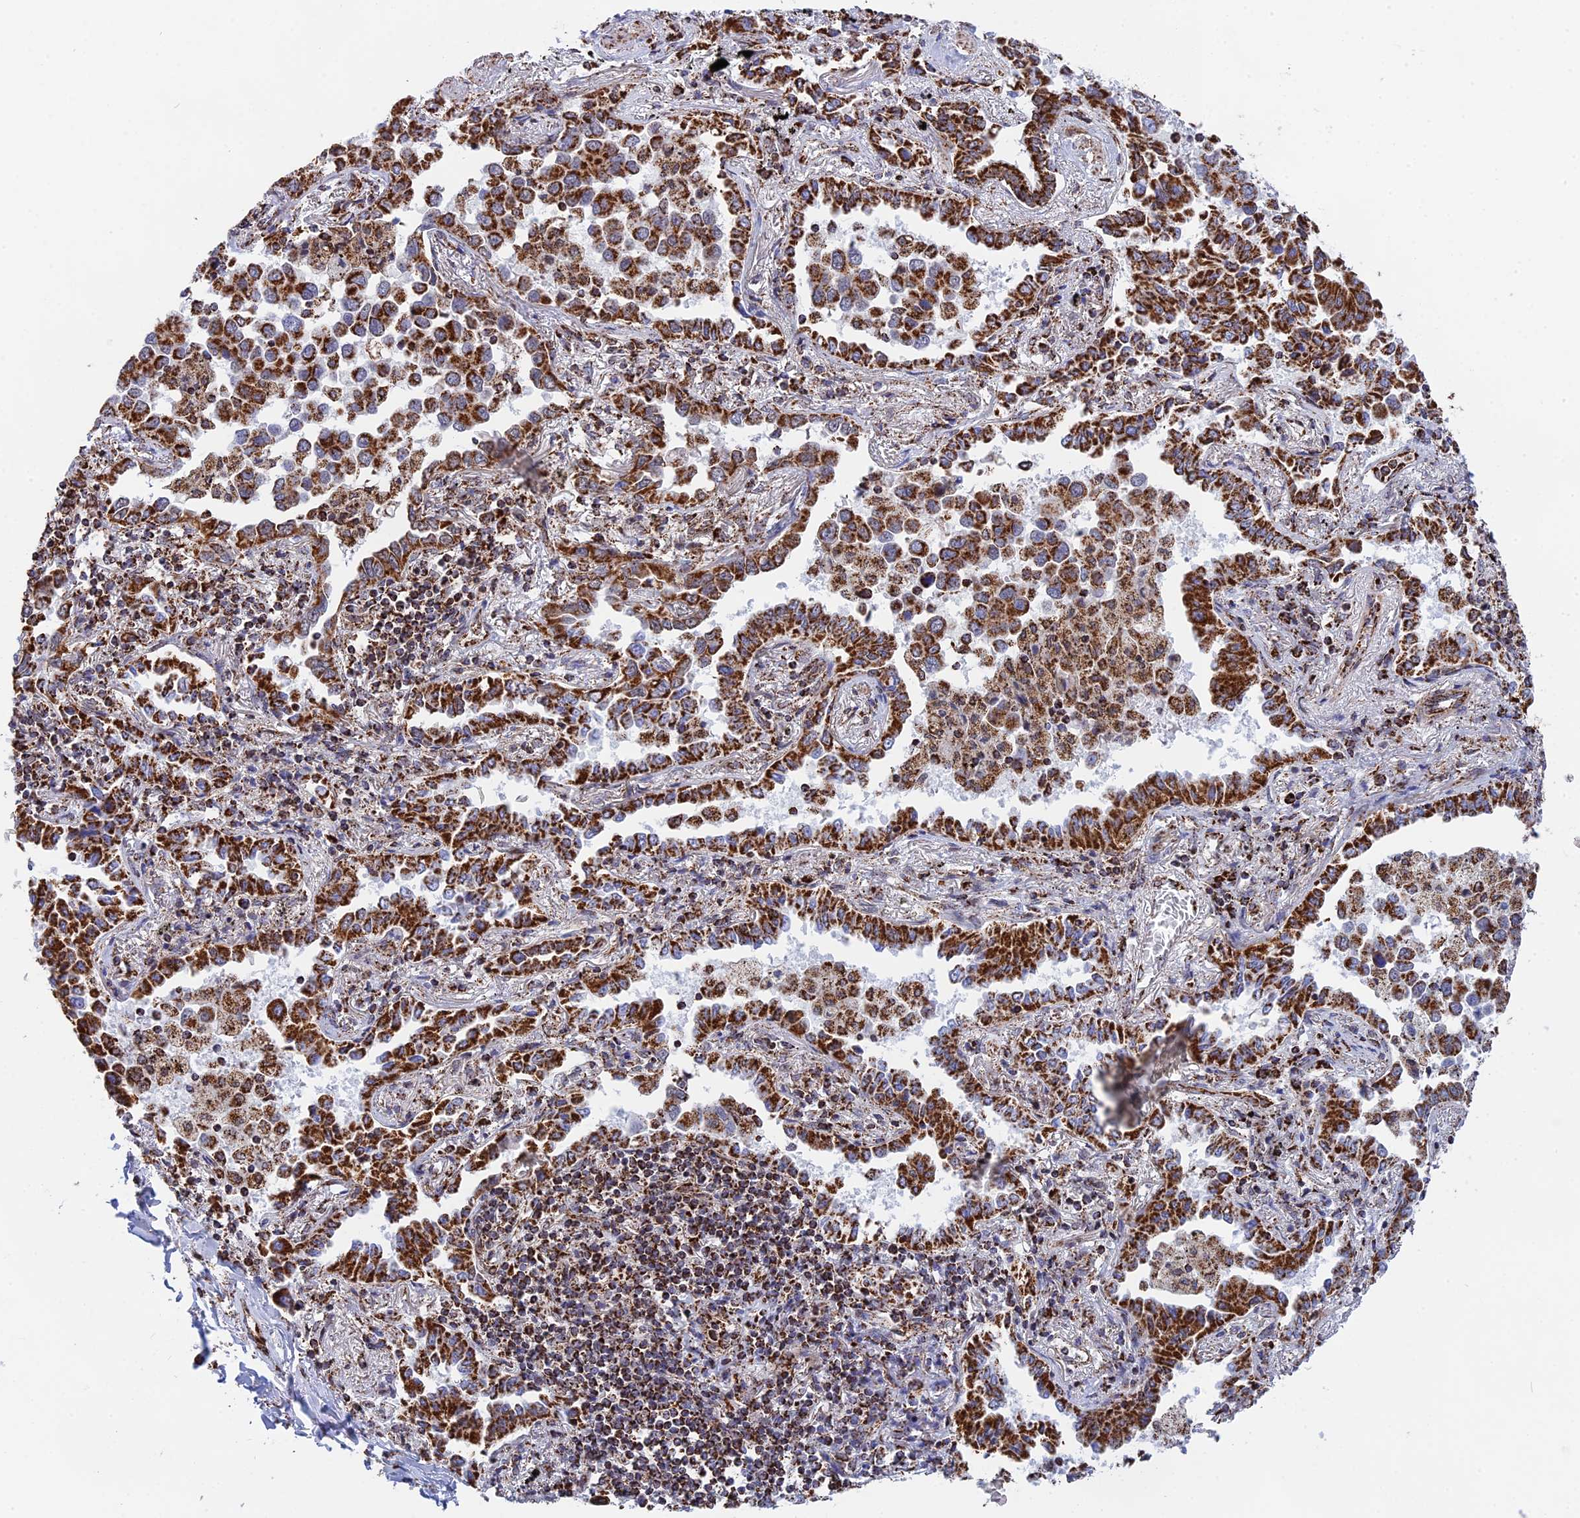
{"staining": {"intensity": "strong", "quantity": ">75%", "location": "cytoplasmic/membranous"}, "tissue": "lung cancer", "cell_type": "Tumor cells", "image_type": "cancer", "snomed": [{"axis": "morphology", "description": "Adenocarcinoma, NOS"}, {"axis": "topography", "description": "Lung"}], "caption": "Immunohistochemistry (DAB (3,3'-diaminobenzidine)) staining of lung cancer shows strong cytoplasmic/membranous protein expression in about >75% of tumor cells.", "gene": "CDC16", "patient": {"sex": "male", "age": 67}}